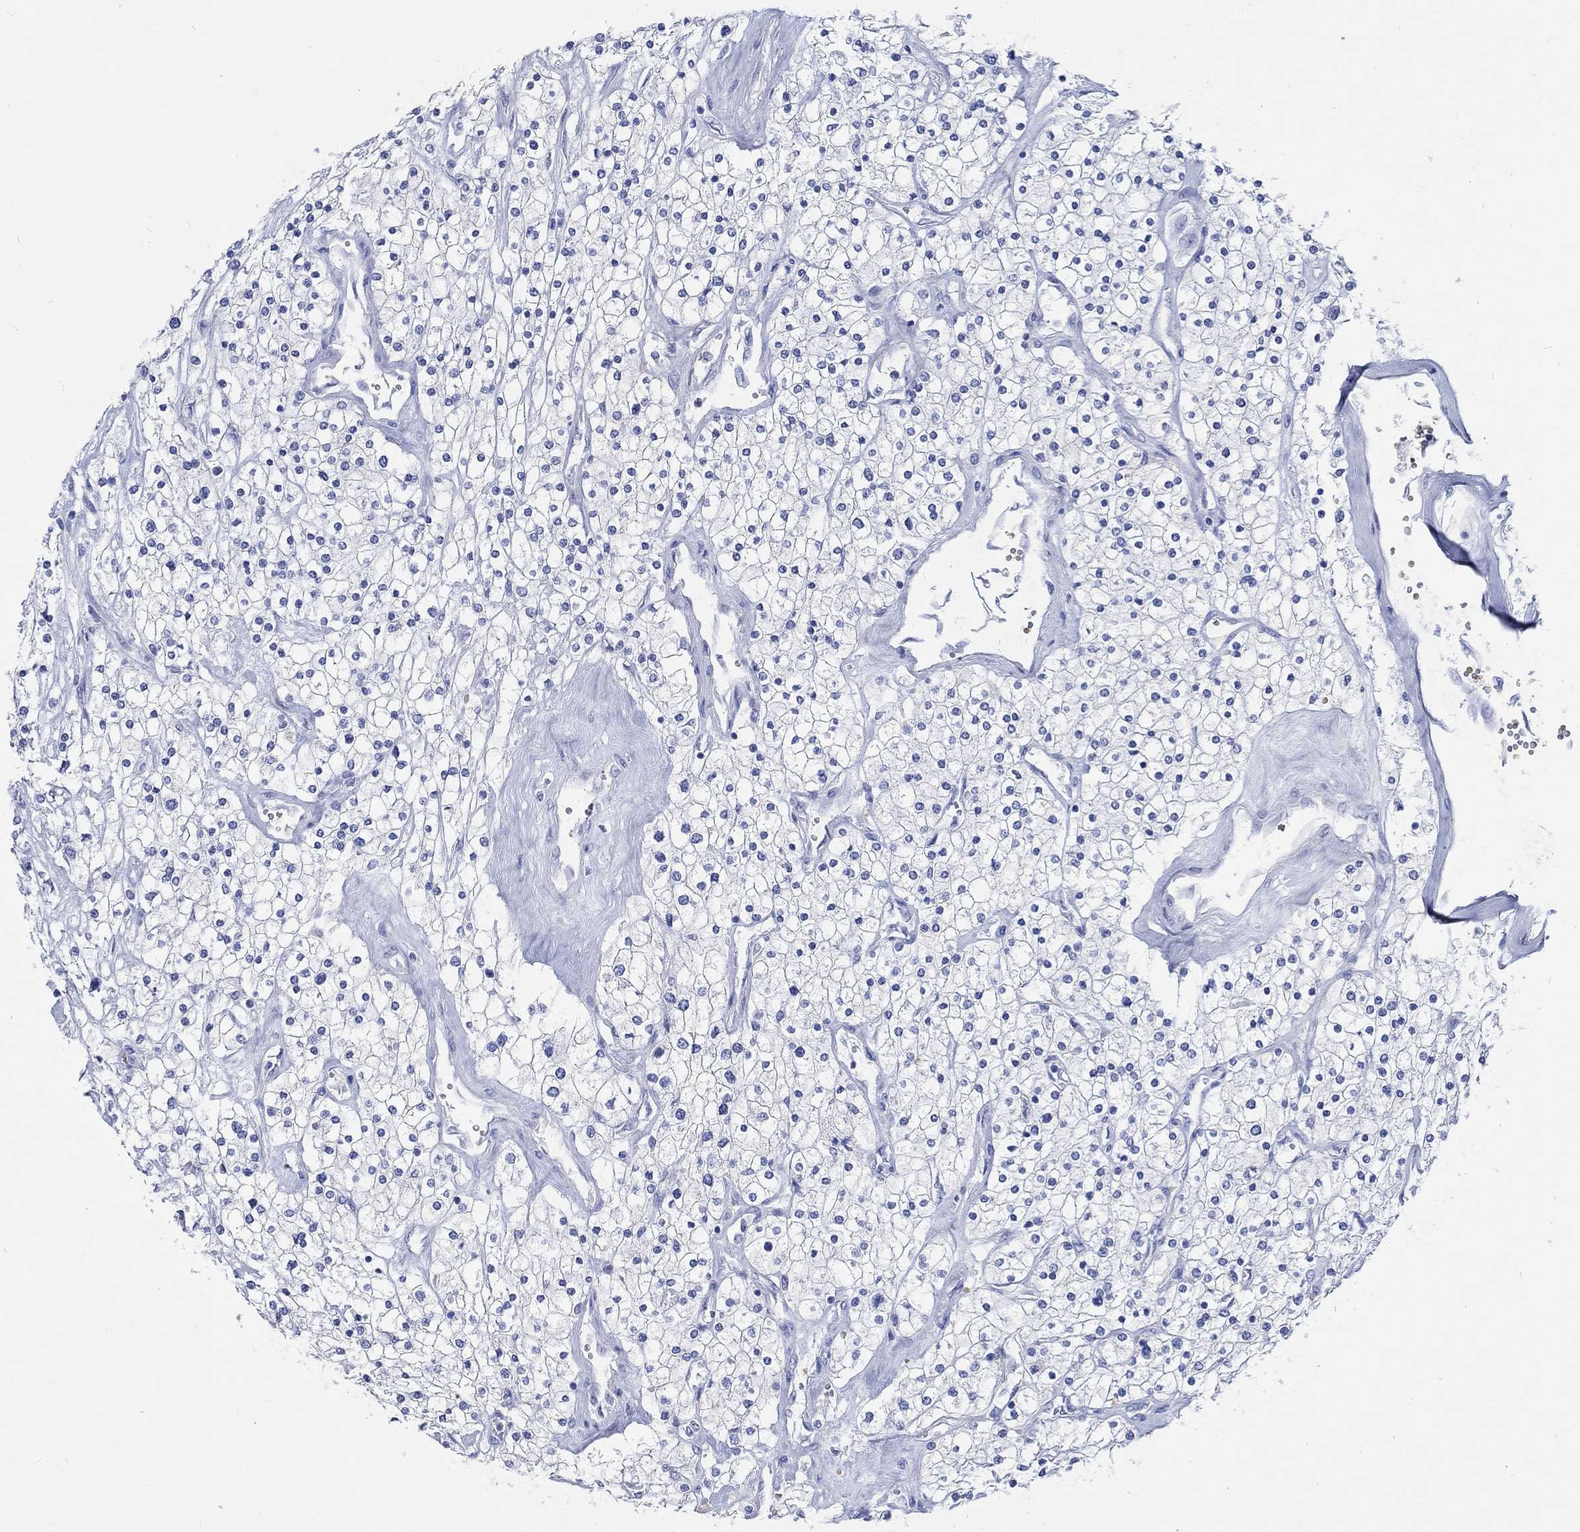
{"staining": {"intensity": "negative", "quantity": "none", "location": "none"}, "tissue": "renal cancer", "cell_type": "Tumor cells", "image_type": "cancer", "snomed": [{"axis": "morphology", "description": "Adenocarcinoma, NOS"}, {"axis": "topography", "description": "Kidney"}], "caption": "This is an immunohistochemistry image of adenocarcinoma (renal). There is no expression in tumor cells.", "gene": "KCNA1", "patient": {"sex": "male", "age": 80}}